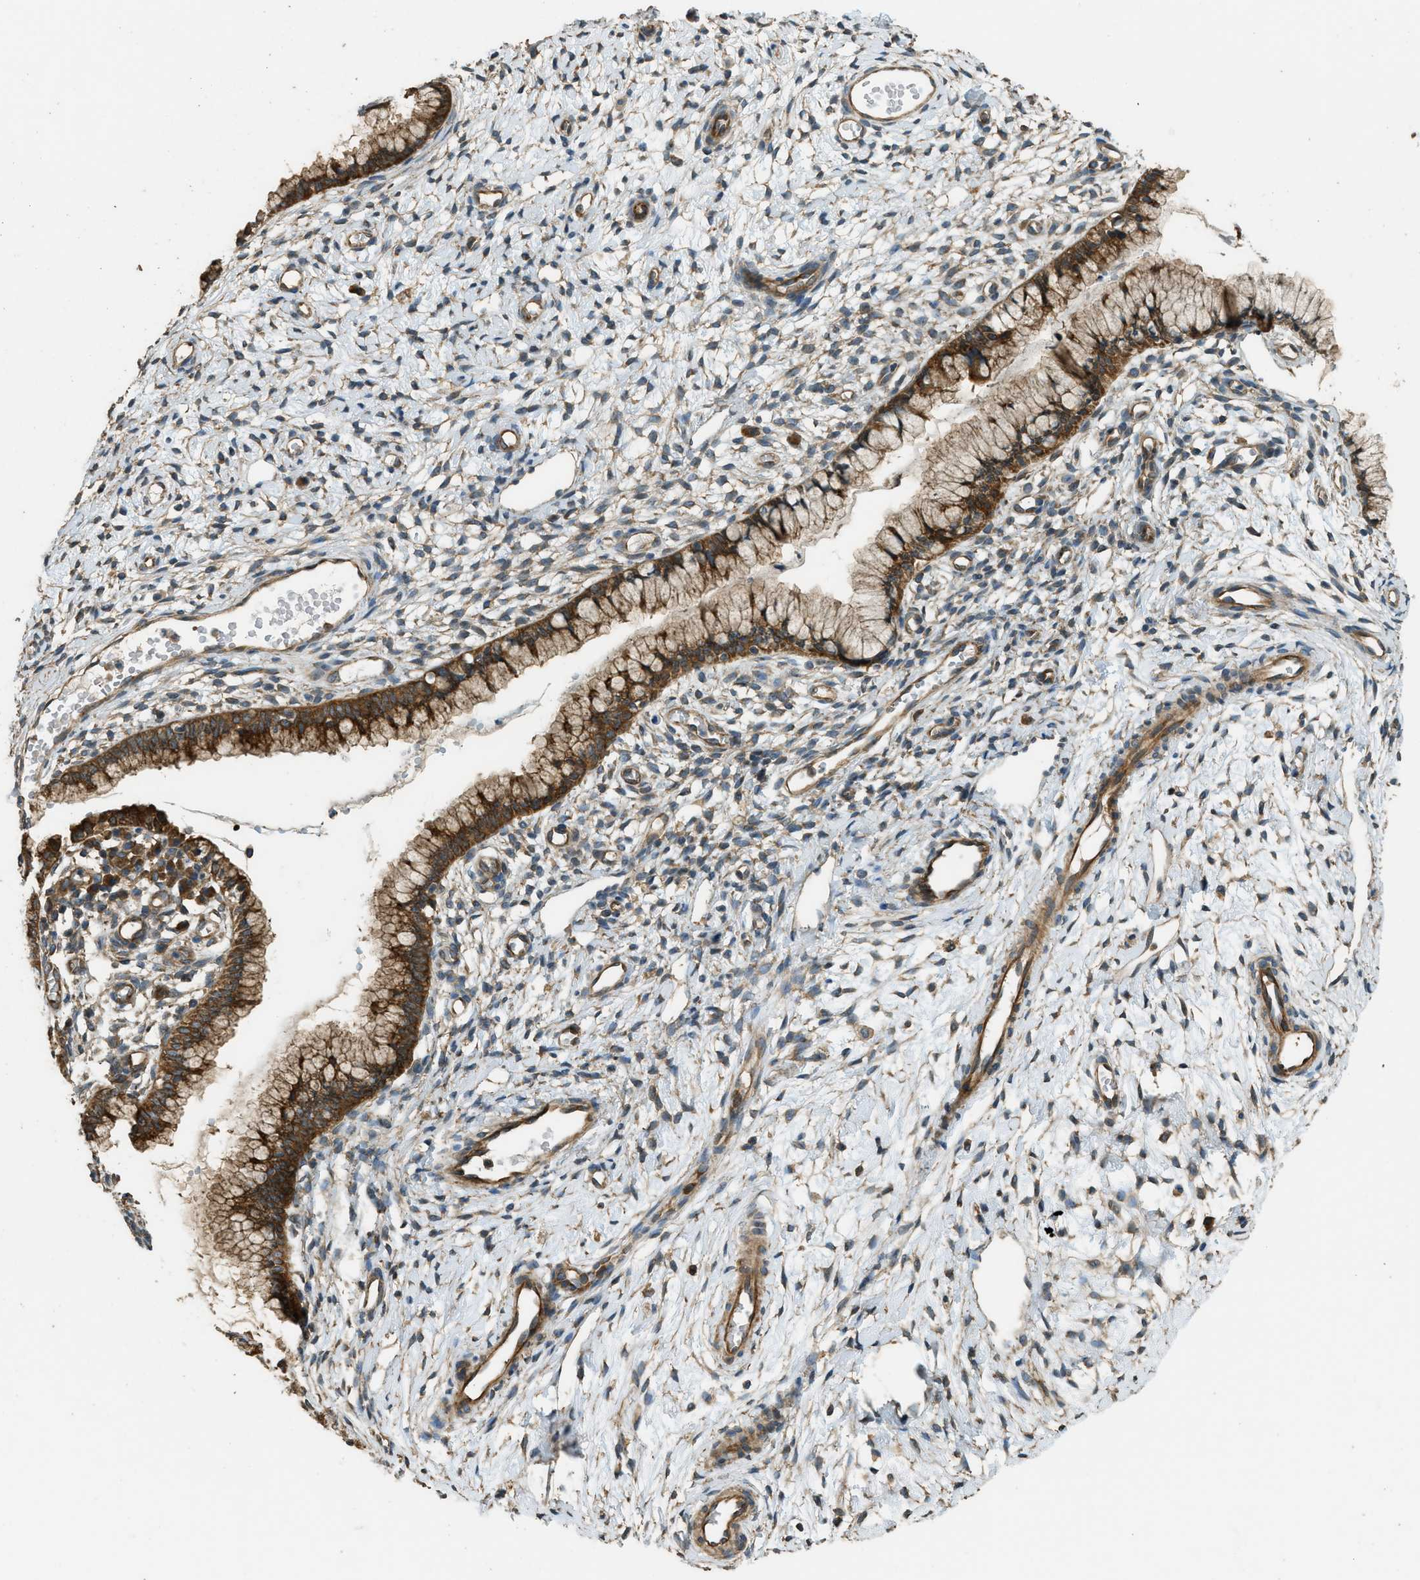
{"staining": {"intensity": "moderate", "quantity": ">75%", "location": "cytoplasmic/membranous"}, "tissue": "cervix", "cell_type": "Glandular cells", "image_type": "normal", "snomed": [{"axis": "morphology", "description": "Normal tissue, NOS"}, {"axis": "topography", "description": "Cervix"}], "caption": "High-magnification brightfield microscopy of benign cervix stained with DAB (3,3'-diaminobenzidine) (brown) and counterstained with hematoxylin (blue). glandular cells exhibit moderate cytoplasmic/membranous staining is appreciated in approximately>75% of cells. The staining was performed using DAB (3,3'-diaminobenzidine), with brown indicating positive protein expression. Nuclei are stained blue with hematoxylin.", "gene": "MARS1", "patient": {"sex": "female", "age": 65}}